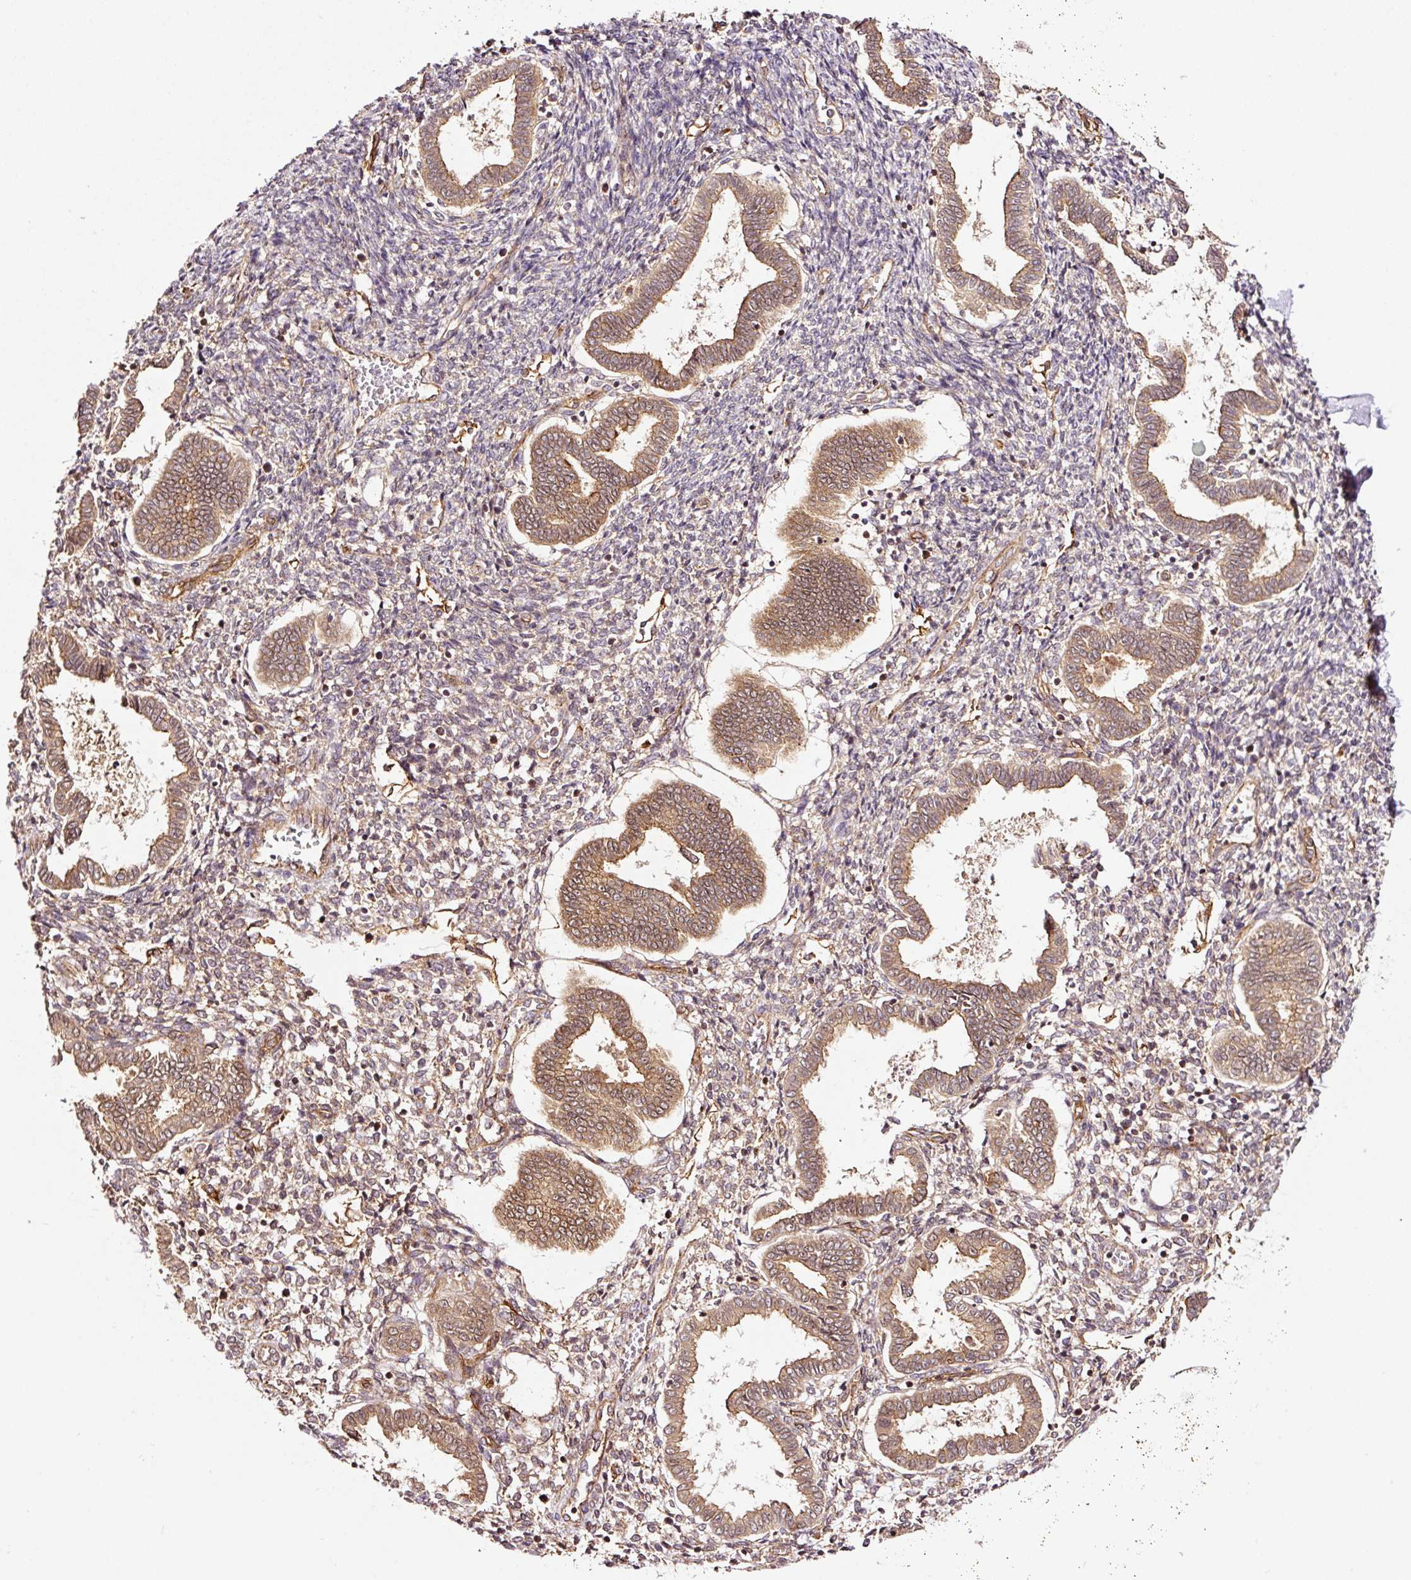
{"staining": {"intensity": "moderate", "quantity": "25%-75%", "location": "cytoplasmic/membranous,nuclear"}, "tissue": "endometrium", "cell_type": "Cells in endometrial stroma", "image_type": "normal", "snomed": [{"axis": "morphology", "description": "Normal tissue, NOS"}, {"axis": "topography", "description": "Endometrium"}], "caption": "Immunohistochemistry (IHC) photomicrograph of normal endometrium stained for a protein (brown), which displays medium levels of moderate cytoplasmic/membranous,nuclear staining in approximately 25%-75% of cells in endometrial stroma.", "gene": "METAP1", "patient": {"sex": "female", "age": 24}}